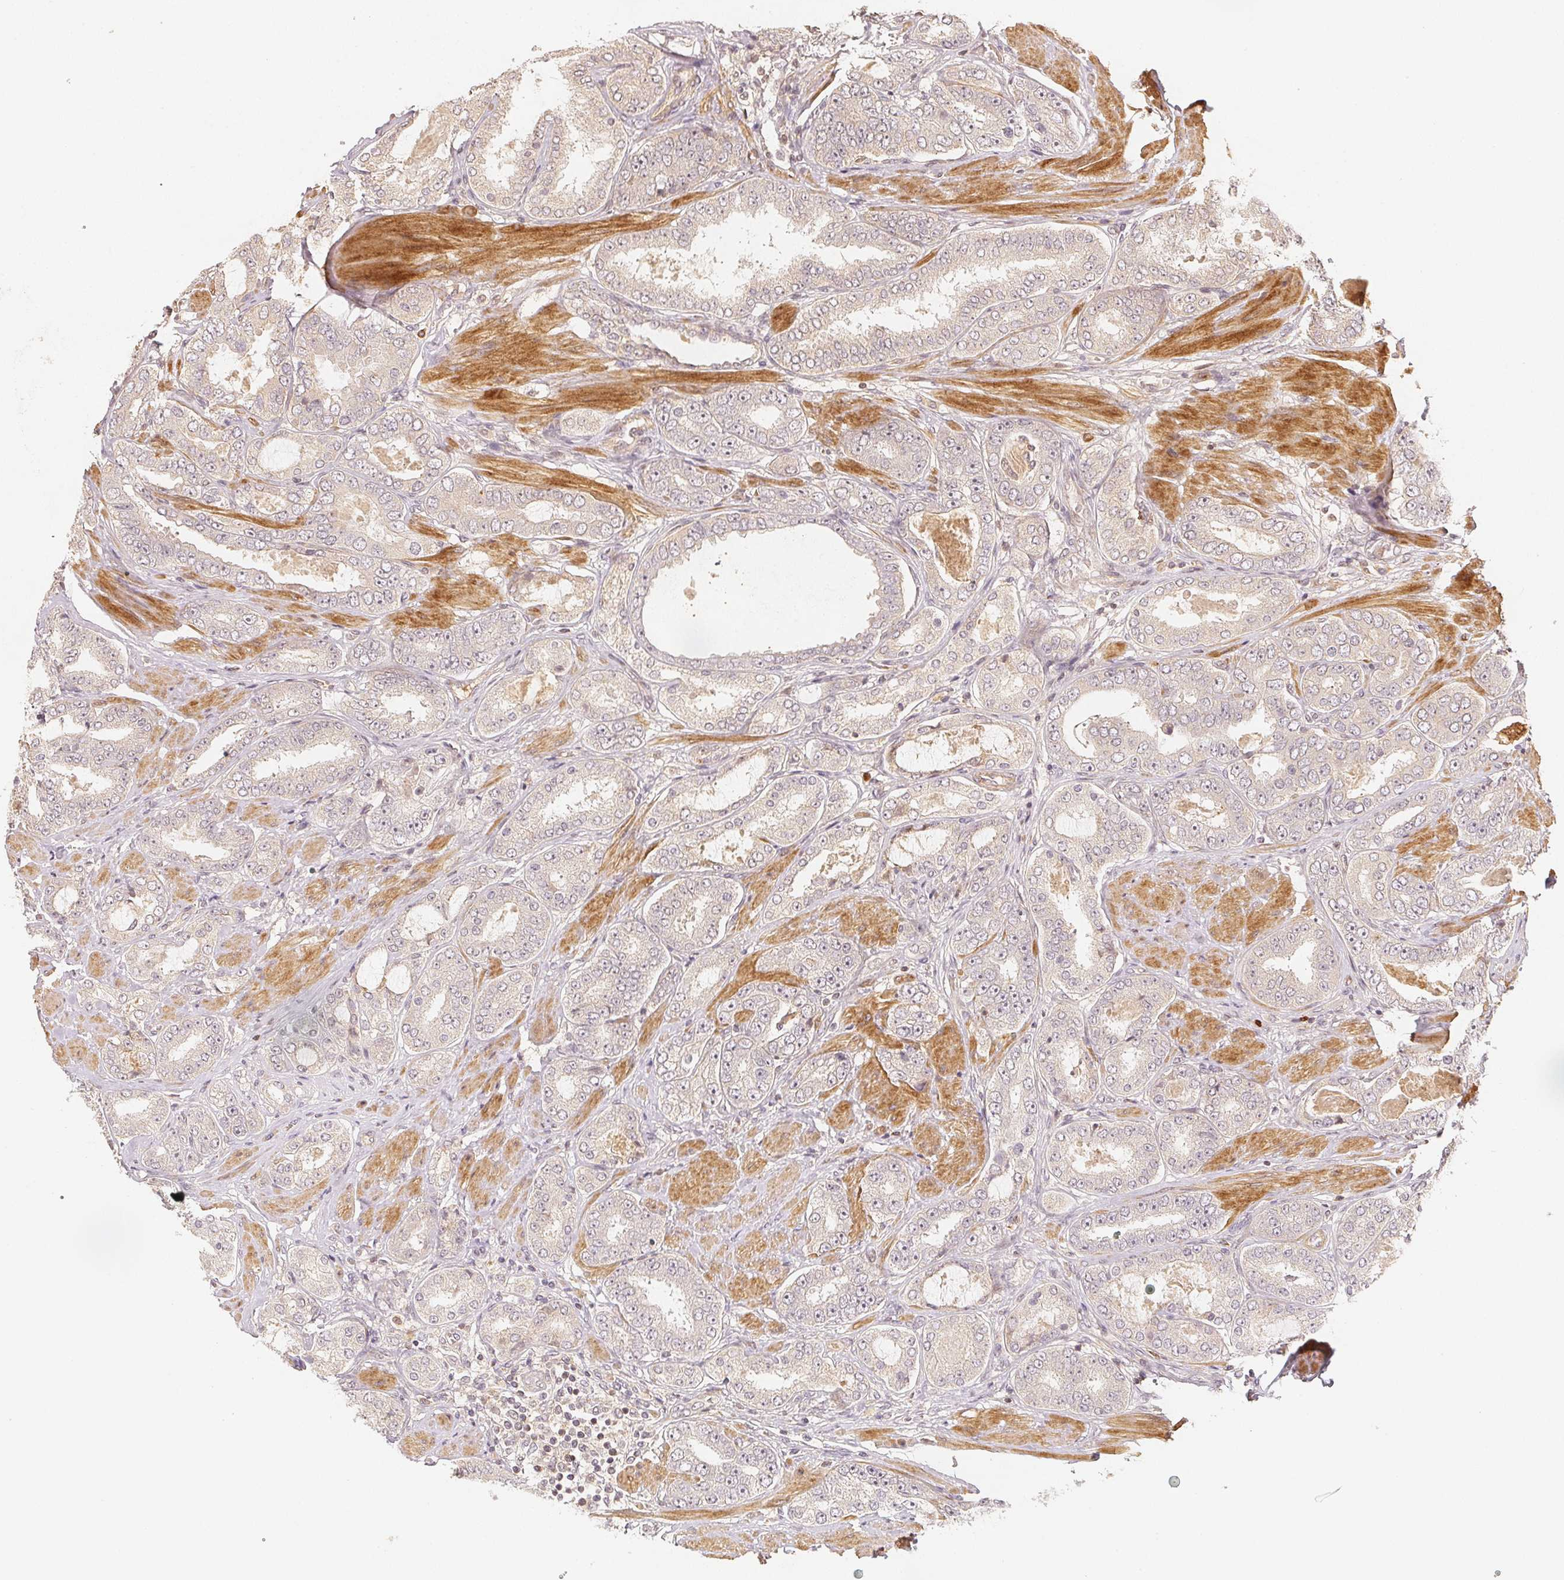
{"staining": {"intensity": "negative", "quantity": "none", "location": "none"}, "tissue": "prostate cancer", "cell_type": "Tumor cells", "image_type": "cancer", "snomed": [{"axis": "morphology", "description": "Adenocarcinoma, High grade"}, {"axis": "topography", "description": "Prostate"}], "caption": "IHC of adenocarcinoma (high-grade) (prostate) reveals no staining in tumor cells.", "gene": "SERPINE1", "patient": {"sex": "male", "age": 63}}